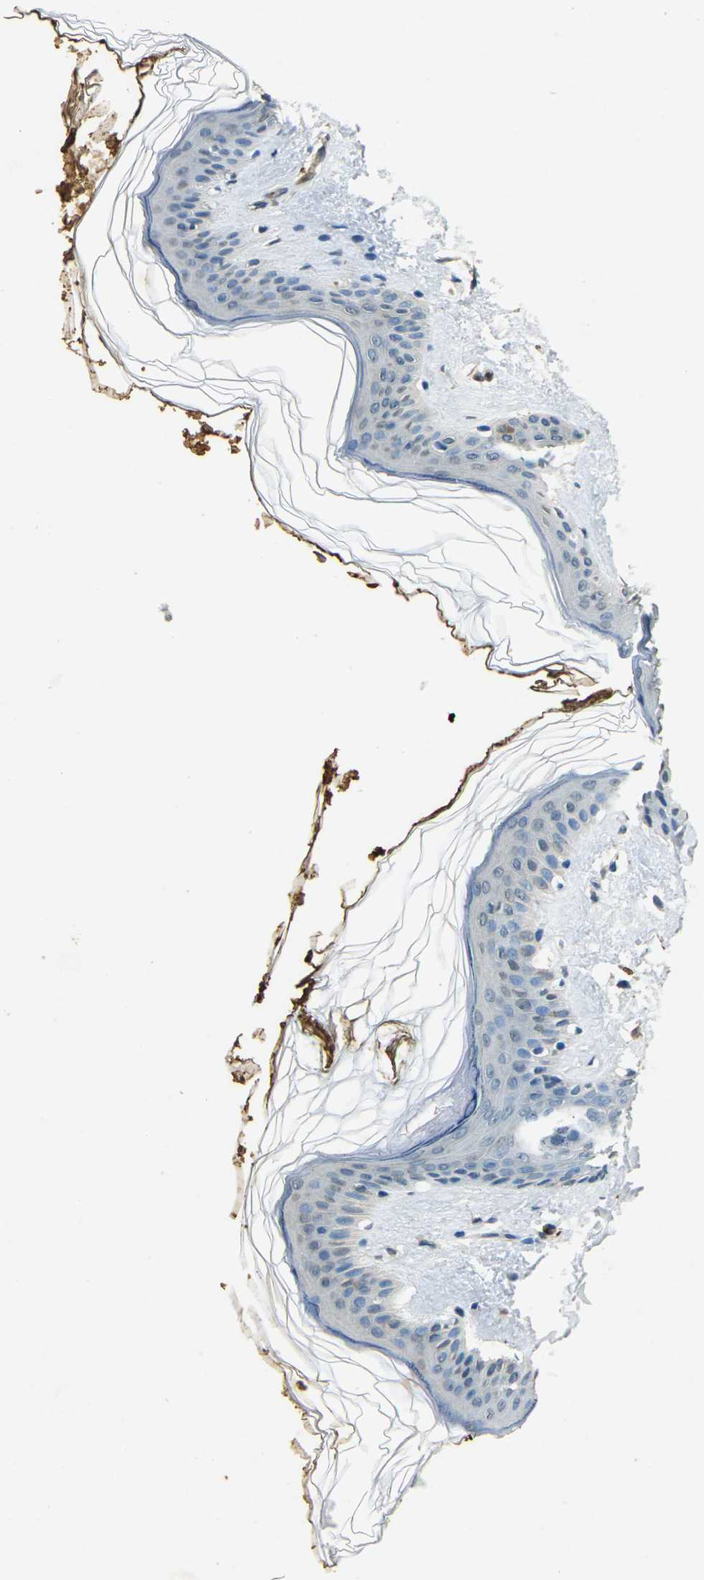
{"staining": {"intensity": "negative", "quantity": "none", "location": "none"}, "tissue": "skin", "cell_type": "Fibroblasts", "image_type": "normal", "snomed": [{"axis": "morphology", "description": "Normal tissue, NOS"}, {"axis": "topography", "description": "Skin"}], "caption": "Immunohistochemistry photomicrograph of benign skin: skin stained with DAB (3,3'-diaminobenzidine) reveals no significant protein staining in fibroblasts. (Stains: DAB (3,3'-diaminobenzidine) immunohistochemistry with hematoxylin counter stain, Microscopy: brightfield microscopy at high magnification).", "gene": "HBB", "patient": {"sex": "female", "age": 41}}